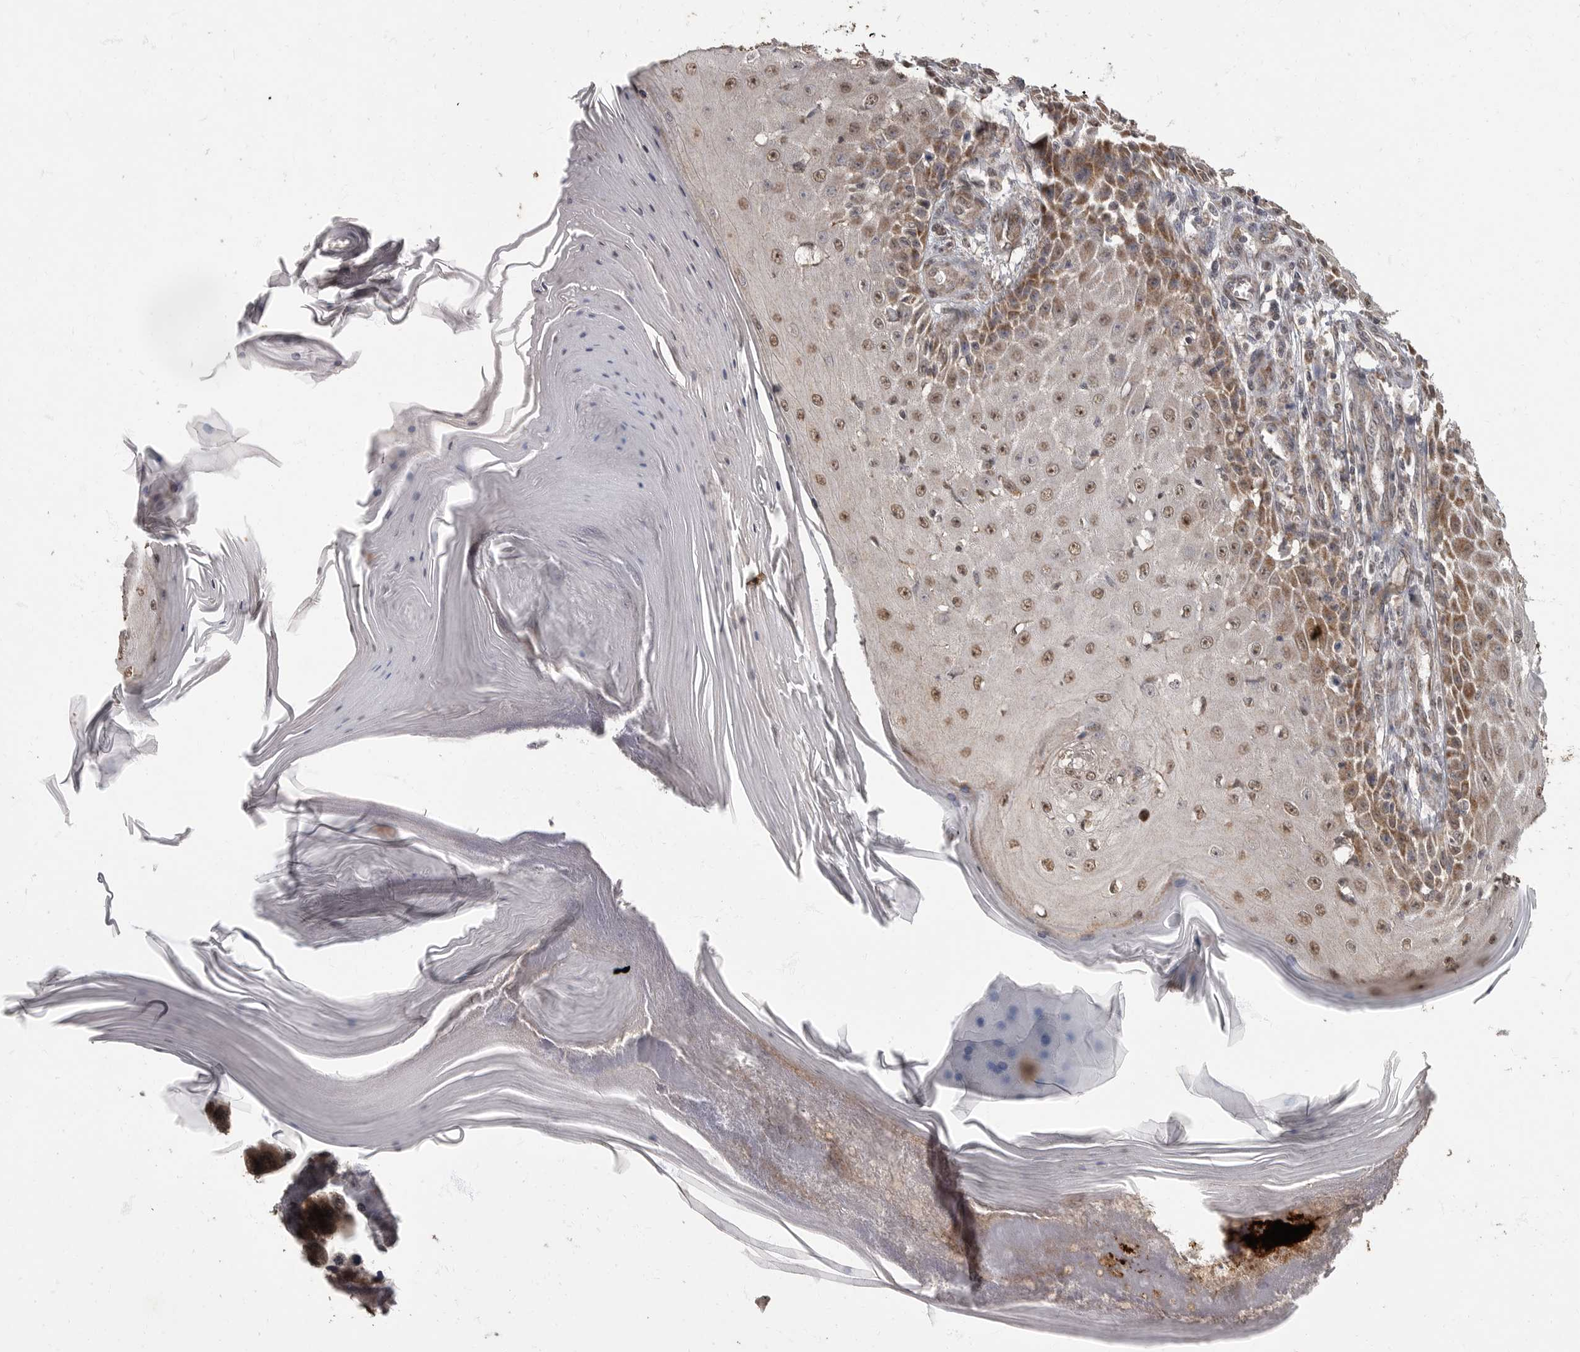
{"staining": {"intensity": "weak", "quantity": ">75%", "location": "cytoplasmic/membranous,nuclear"}, "tissue": "skin cancer", "cell_type": "Tumor cells", "image_type": "cancer", "snomed": [{"axis": "morphology", "description": "Squamous cell carcinoma, NOS"}, {"axis": "topography", "description": "Skin"}], "caption": "Skin squamous cell carcinoma stained for a protein (brown) shows weak cytoplasmic/membranous and nuclear positive expression in about >75% of tumor cells.", "gene": "MAFG", "patient": {"sex": "female", "age": 73}}